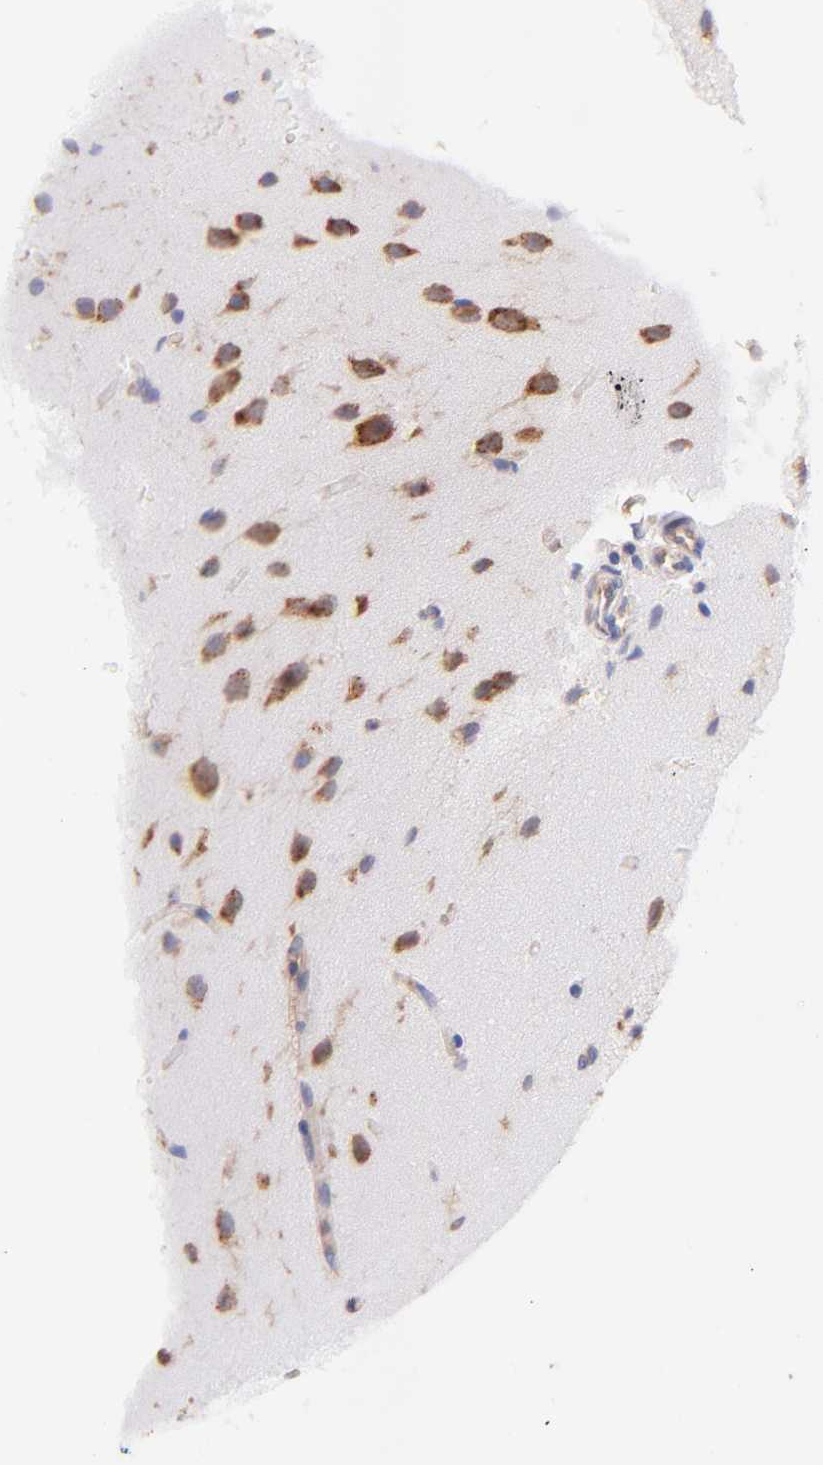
{"staining": {"intensity": "negative", "quantity": "none", "location": "none"}, "tissue": "glioma", "cell_type": "Tumor cells", "image_type": "cancer", "snomed": [{"axis": "morphology", "description": "Glioma, malignant, Low grade"}, {"axis": "topography", "description": "Cerebral cortex"}], "caption": "Immunohistochemistry photomicrograph of neoplastic tissue: glioma stained with DAB (3,3'-diaminobenzidine) displays no significant protein positivity in tumor cells. (DAB immunohistochemistry (IHC), high magnification).", "gene": "RPL30", "patient": {"sex": "female", "age": 47}}